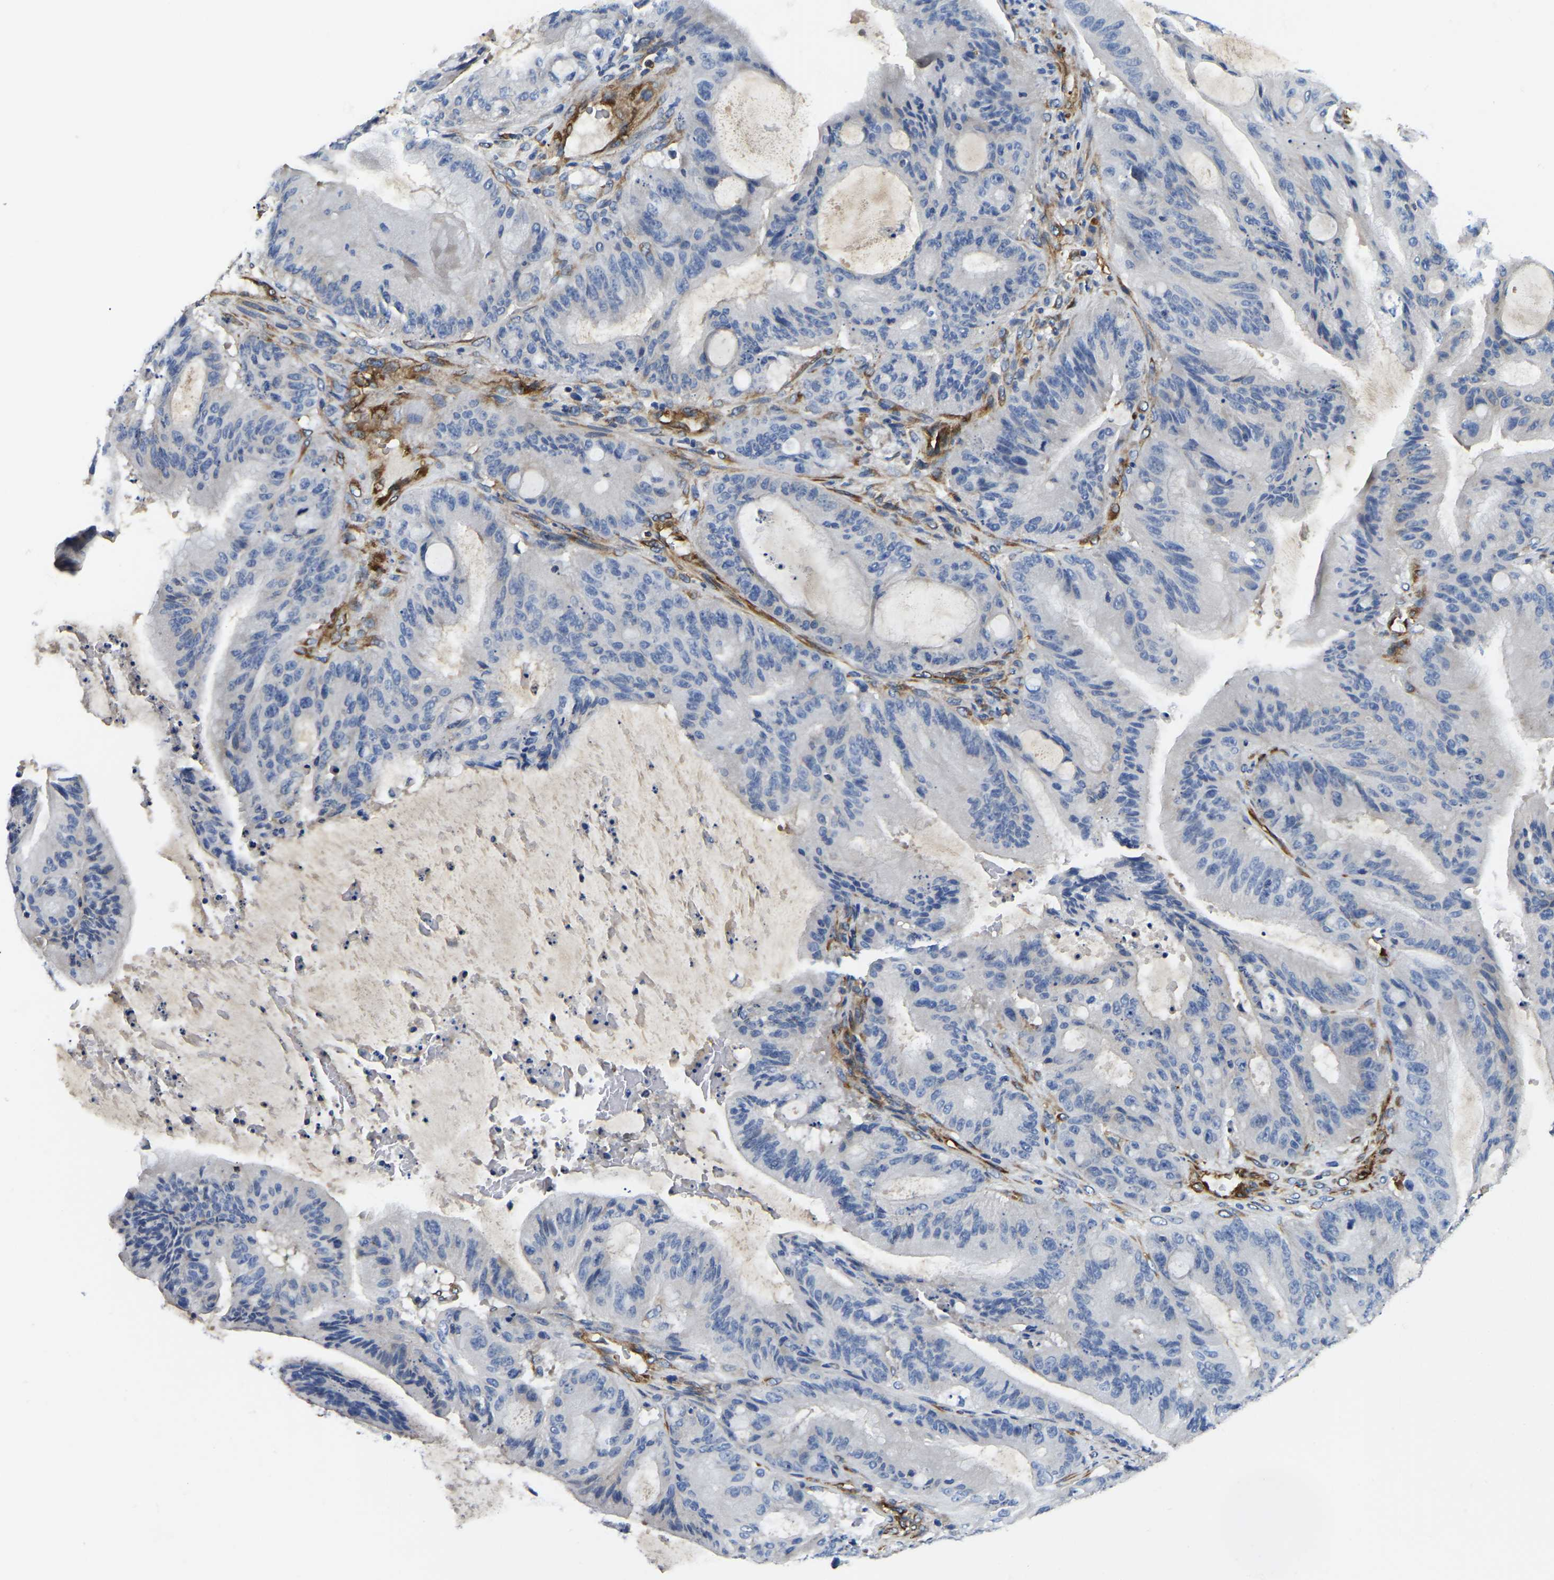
{"staining": {"intensity": "negative", "quantity": "none", "location": "none"}, "tissue": "liver cancer", "cell_type": "Tumor cells", "image_type": "cancer", "snomed": [{"axis": "morphology", "description": "Normal tissue, NOS"}, {"axis": "morphology", "description": "Cholangiocarcinoma"}, {"axis": "topography", "description": "Liver"}, {"axis": "topography", "description": "Peripheral nerve tissue"}], "caption": "There is no significant staining in tumor cells of cholangiocarcinoma (liver).", "gene": "DUSP8", "patient": {"sex": "female", "age": 73}}